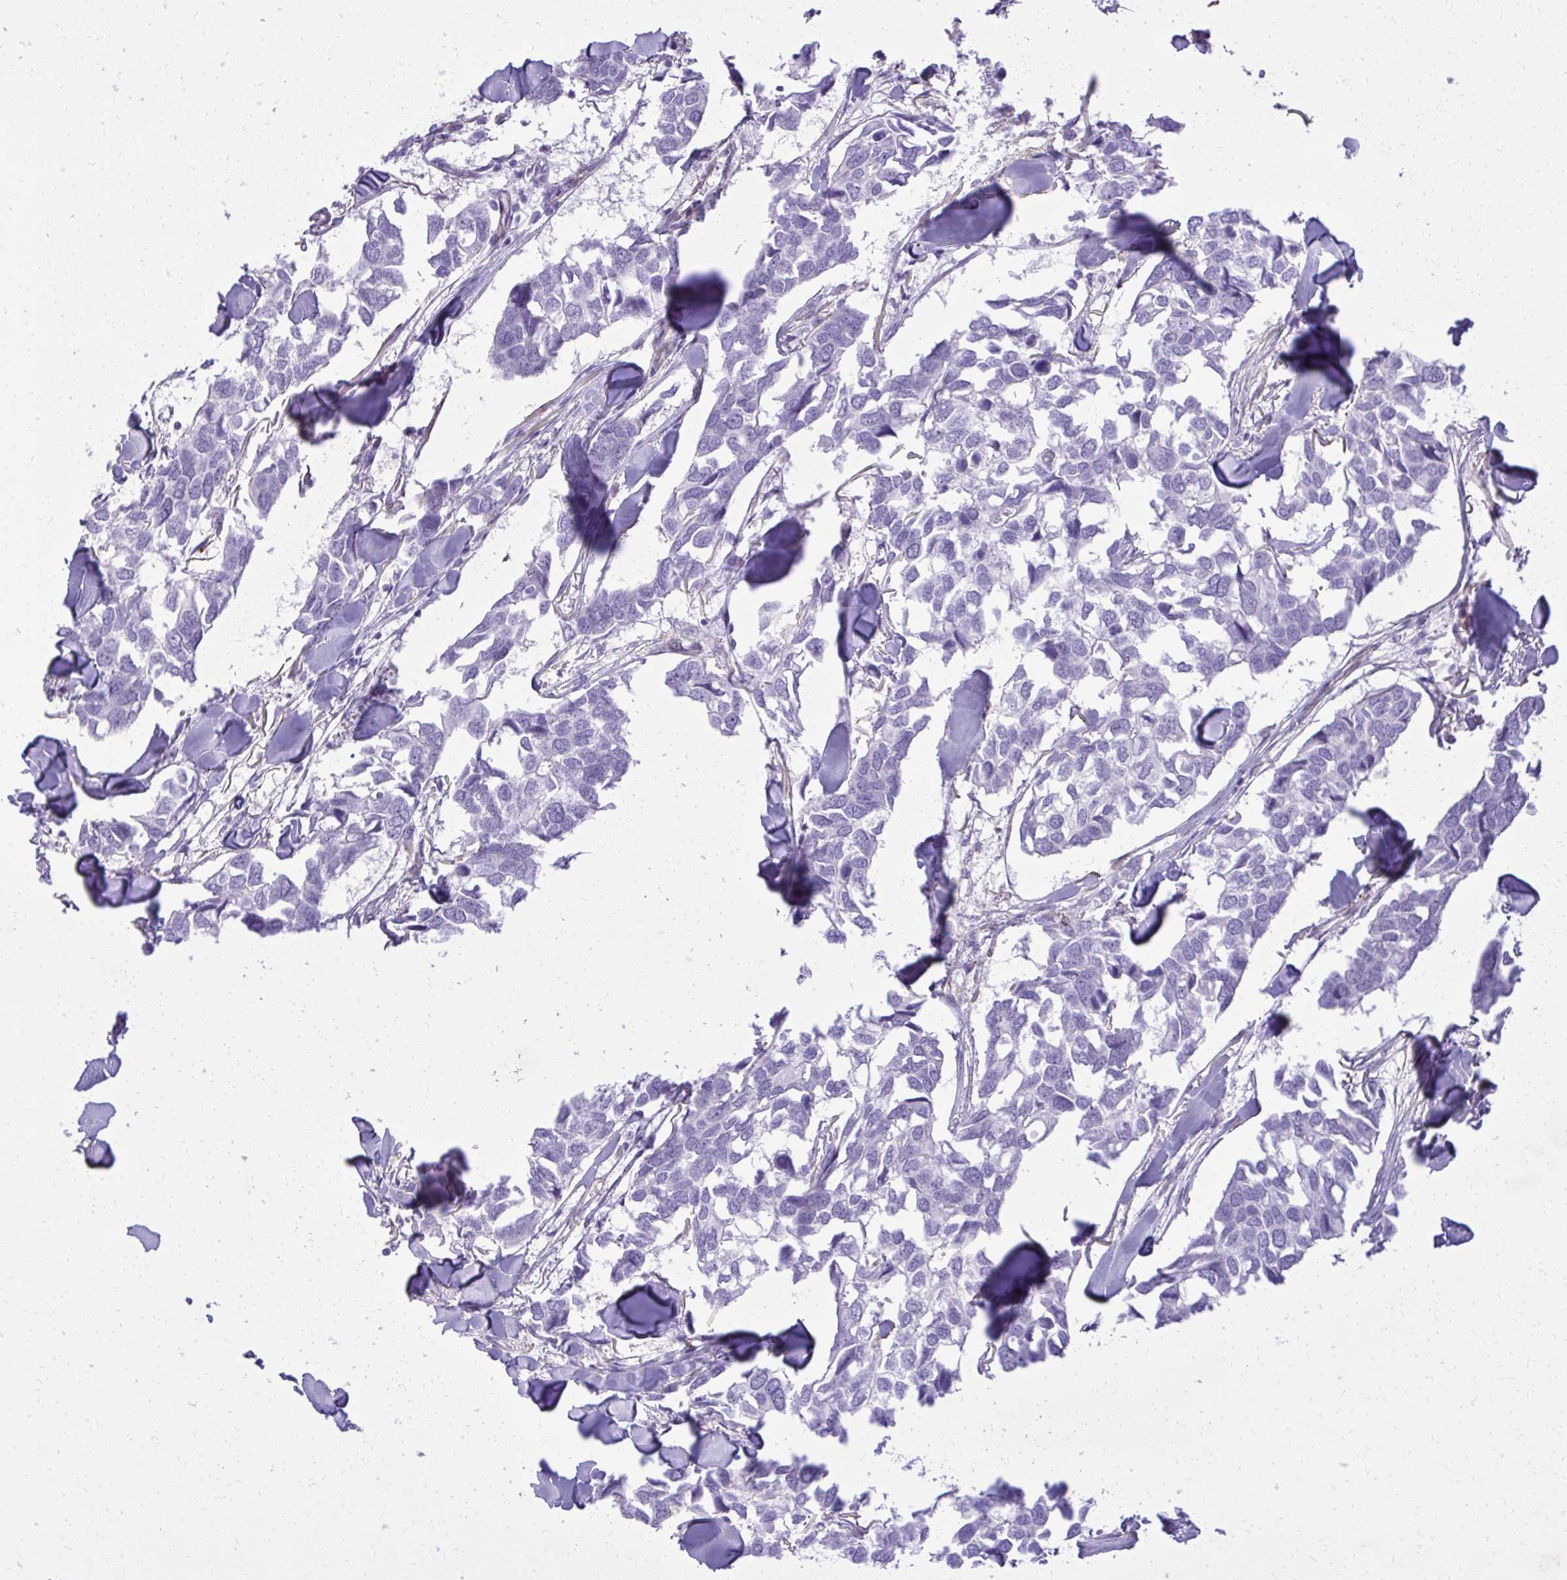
{"staining": {"intensity": "negative", "quantity": "none", "location": "none"}, "tissue": "breast cancer", "cell_type": "Tumor cells", "image_type": "cancer", "snomed": [{"axis": "morphology", "description": "Duct carcinoma"}, {"axis": "topography", "description": "Breast"}], "caption": "Breast cancer (invasive ductal carcinoma) was stained to show a protein in brown. There is no significant positivity in tumor cells. Brightfield microscopy of immunohistochemistry (IHC) stained with DAB (3,3'-diaminobenzidine) (brown) and hematoxylin (blue), captured at high magnification.", "gene": "PITPNM3", "patient": {"sex": "female", "age": 83}}